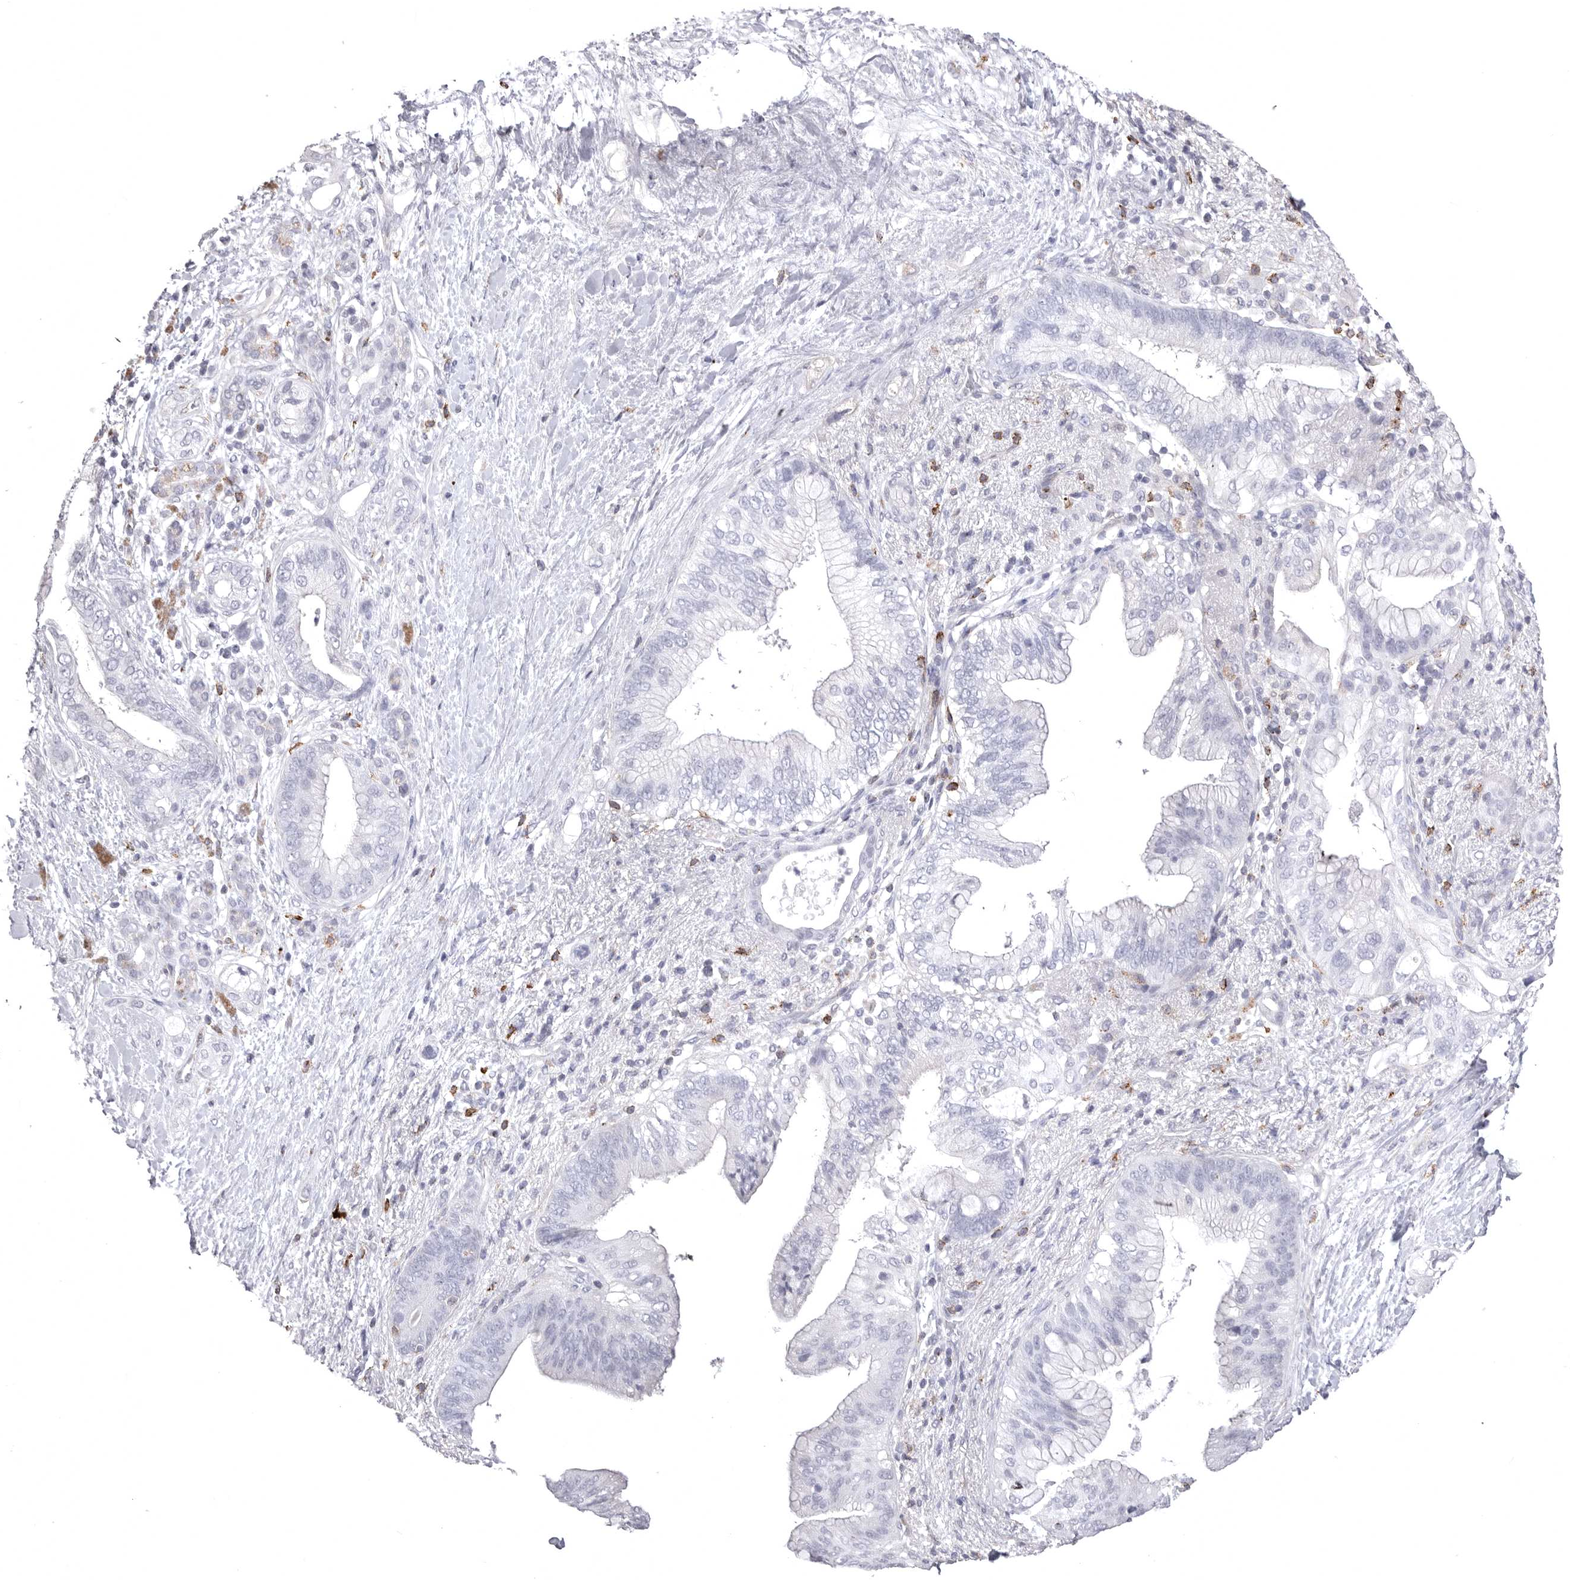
{"staining": {"intensity": "negative", "quantity": "none", "location": "none"}, "tissue": "pancreatic cancer", "cell_type": "Tumor cells", "image_type": "cancer", "snomed": [{"axis": "morphology", "description": "Adenocarcinoma, NOS"}, {"axis": "topography", "description": "Pancreas"}], "caption": "Protein analysis of pancreatic cancer (adenocarcinoma) exhibits no significant positivity in tumor cells.", "gene": "PSPN", "patient": {"sex": "male", "age": 53}}